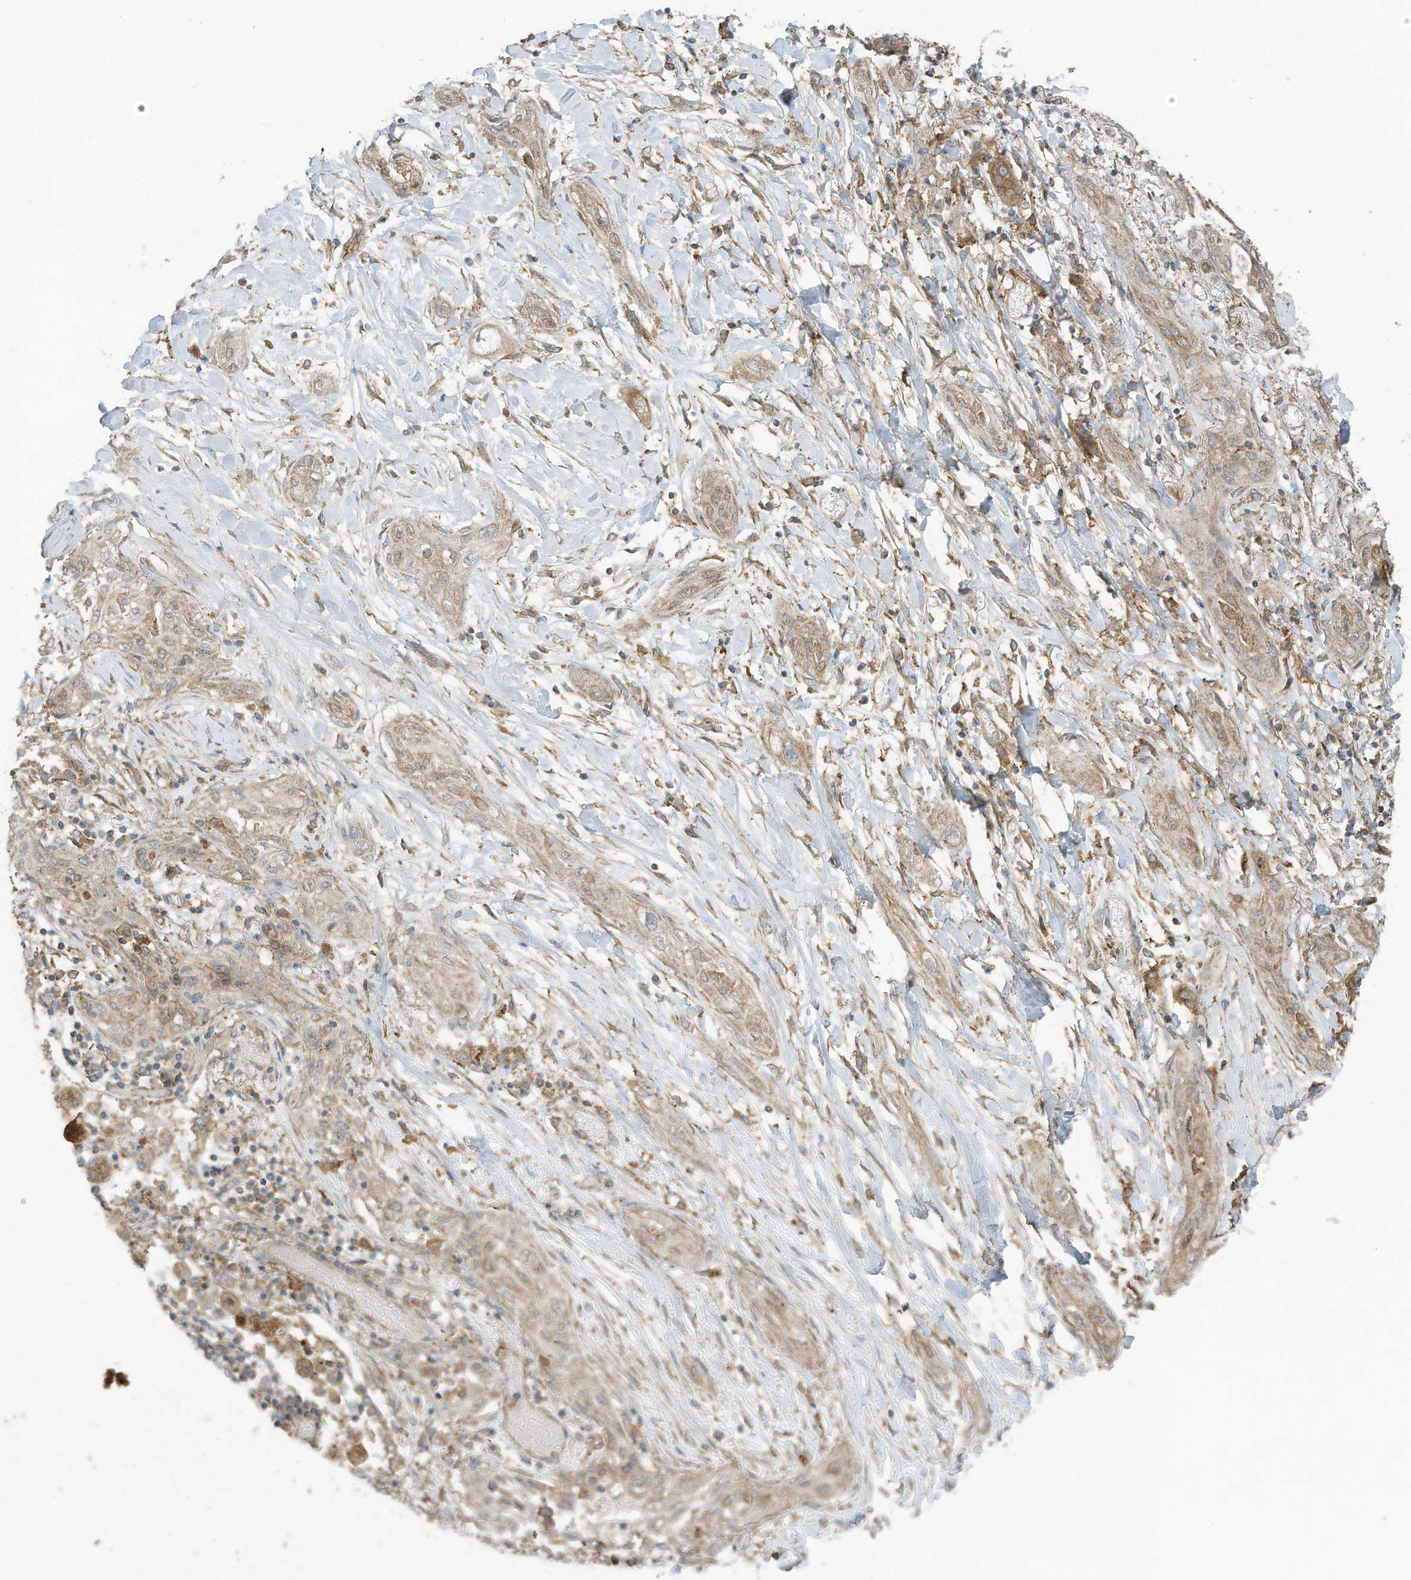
{"staining": {"intensity": "moderate", "quantity": ">75%", "location": "cytoplasmic/membranous"}, "tissue": "lung cancer", "cell_type": "Tumor cells", "image_type": "cancer", "snomed": [{"axis": "morphology", "description": "Squamous cell carcinoma, NOS"}, {"axis": "topography", "description": "Lung"}], "caption": "Lung cancer (squamous cell carcinoma) stained with immunohistochemistry (IHC) exhibits moderate cytoplasmic/membranous staining in approximately >75% of tumor cells.", "gene": "CGAS", "patient": {"sex": "female", "age": 47}}